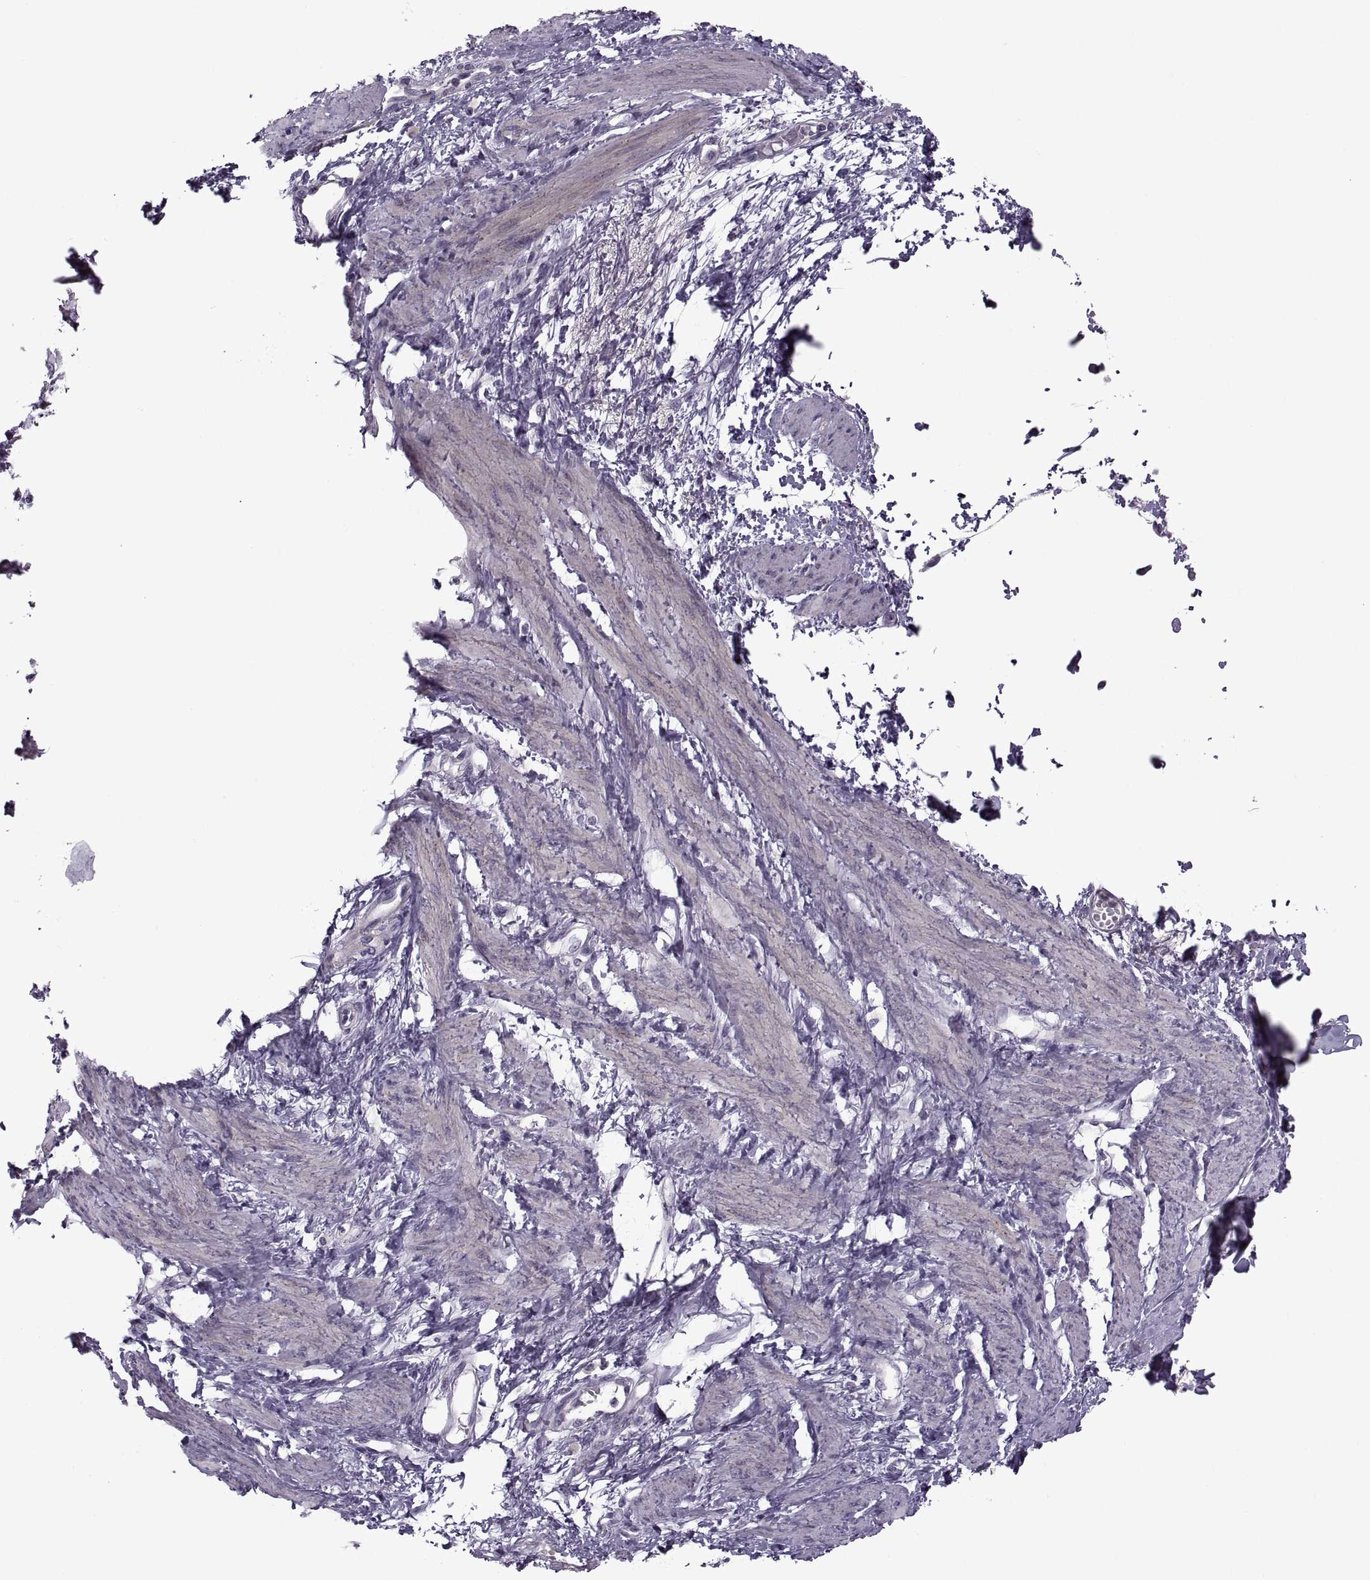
{"staining": {"intensity": "weak", "quantity": "<25%", "location": "cytoplasmic/membranous"}, "tissue": "smooth muscle", "cell_type": "Smooth muscle cells", "image_type": "normal", "snomed": [{"axis": "morphology", "description": "Normal tissue, NOS"}, {"axis": "topography", "description": "Smooth muscle"}, {"axis": "topography", "description": "Uterus"}], "caption": "Smooth muscle cells show no significant protein staining in normal smooth muscle. (DAB immunohistochemistry, high magnification).", "gene": "PIERCE1", "patient": {"sex": "female", "age": 39}}